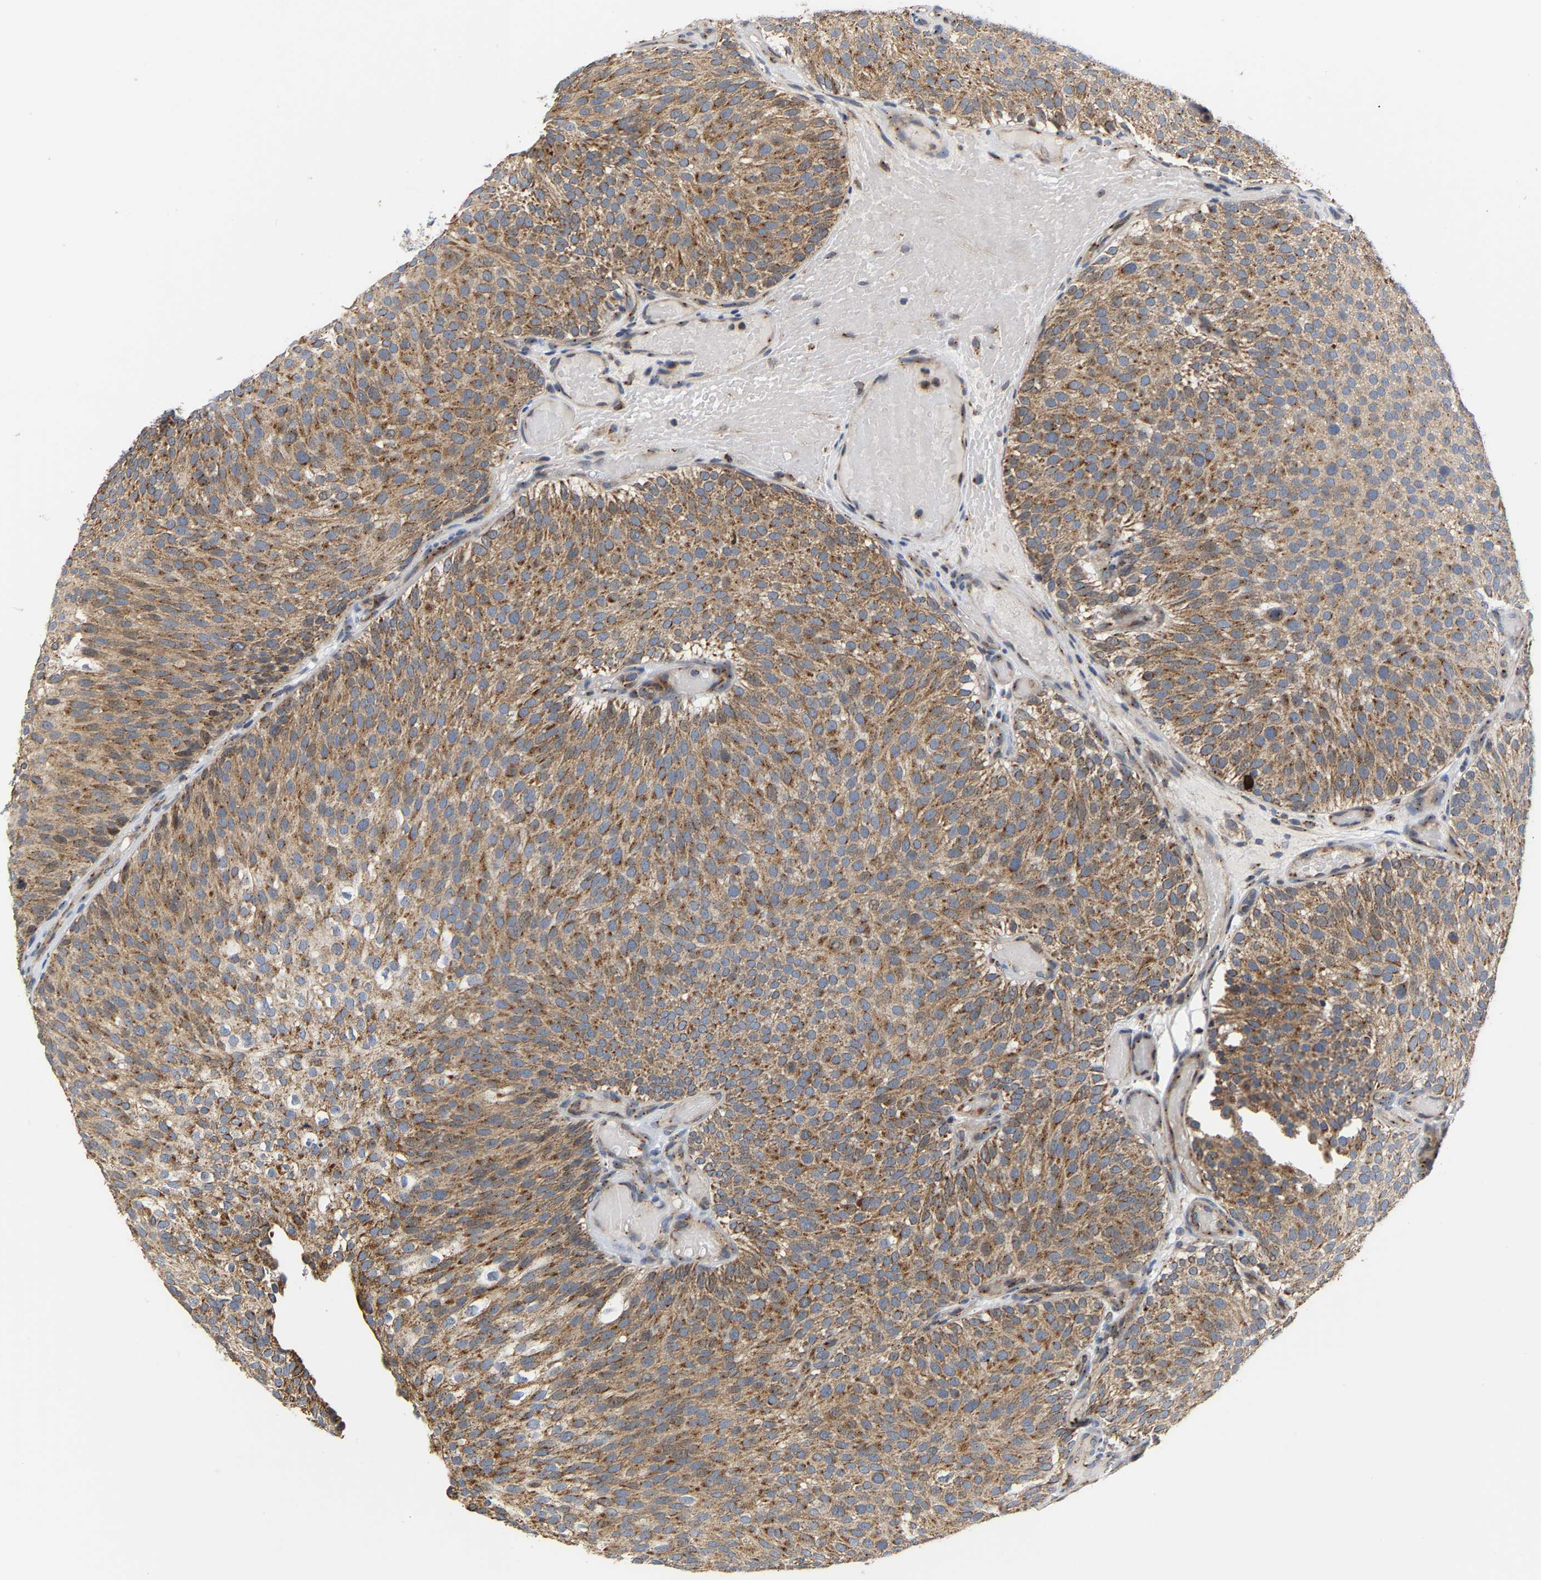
{"staining": {"intensity": "moderate", "quantity": ">75%", "location": "cytoplasmic/membranous"}, "tissue": "urothelial cancer", "cell_type": "Tumor cells", "image_type": "cancer", "snomed": [{"axis": "morphology", "description": "Urothelial carcinoma, Low grade"}, {"axis": "topography", "description": "Urinary bladder"}], "caption": "A brown stain labels moderate cytoplasmic/membranous staining of a protein in urothelial cancer tumor cells.", "gene": "PCNT", "patient": {"sex": "male", "age": 78}}